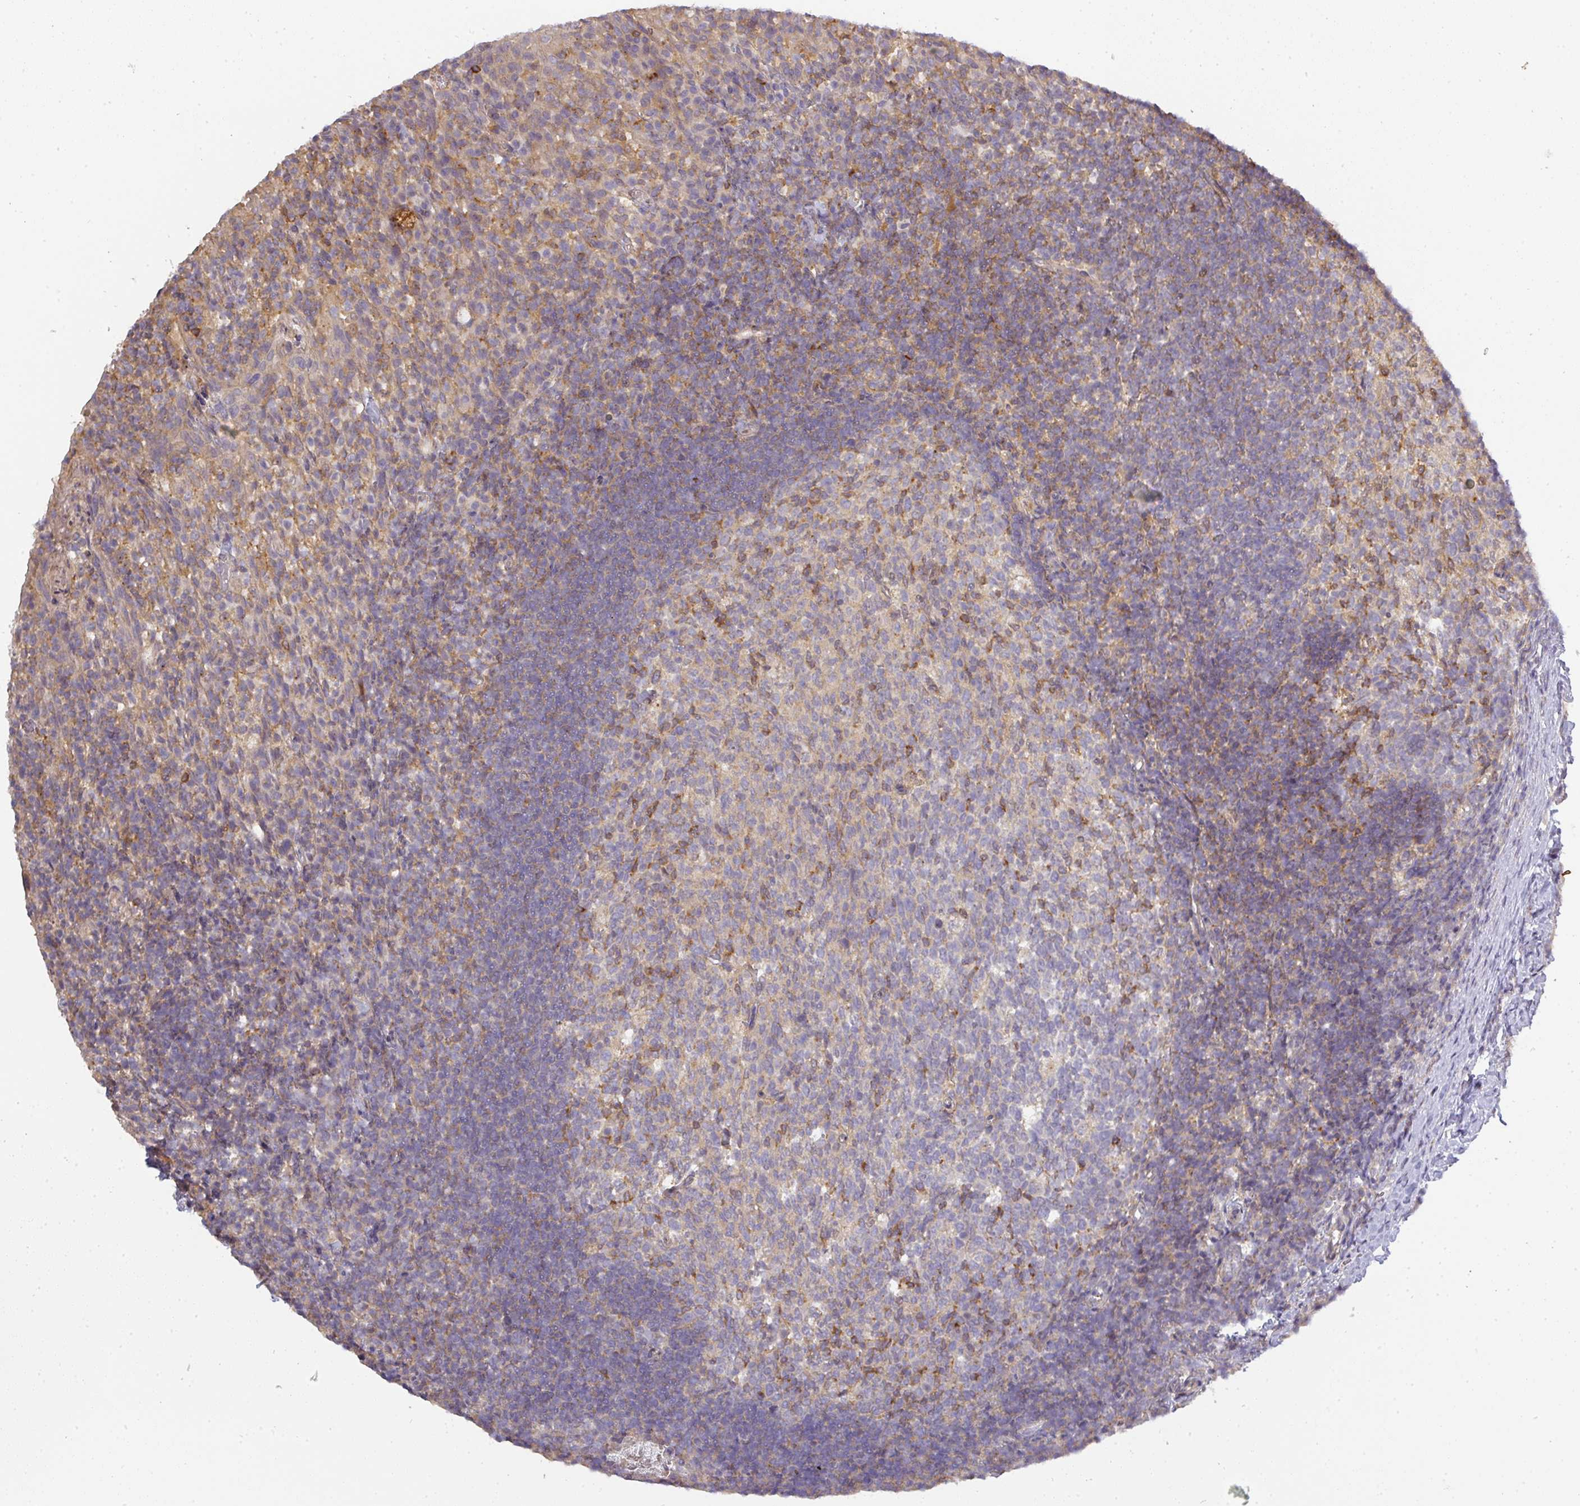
{"staining": {"intensity": "moderate", "quantity": "<25%", "location": "cytoplasmic/membranous"}, "tissue": "tonsil", "cell_type": "Germinal center cells", "image_type": "normal", "snomed": [{"axis": "morphology", "description": "Normal tissue, NOS"}, {"axis": "topography", "description": "Tonsil"}], "caption": "Tonsil stained with immunohistochemistry displays moderate cytoplasmic/membranous expression in about <25% of germinal center cells. (brown staining indicates protein expression, while blue staining denotes nuclei).", "gene": "NIN", "patient": {"sex": "female", "age": 10}}